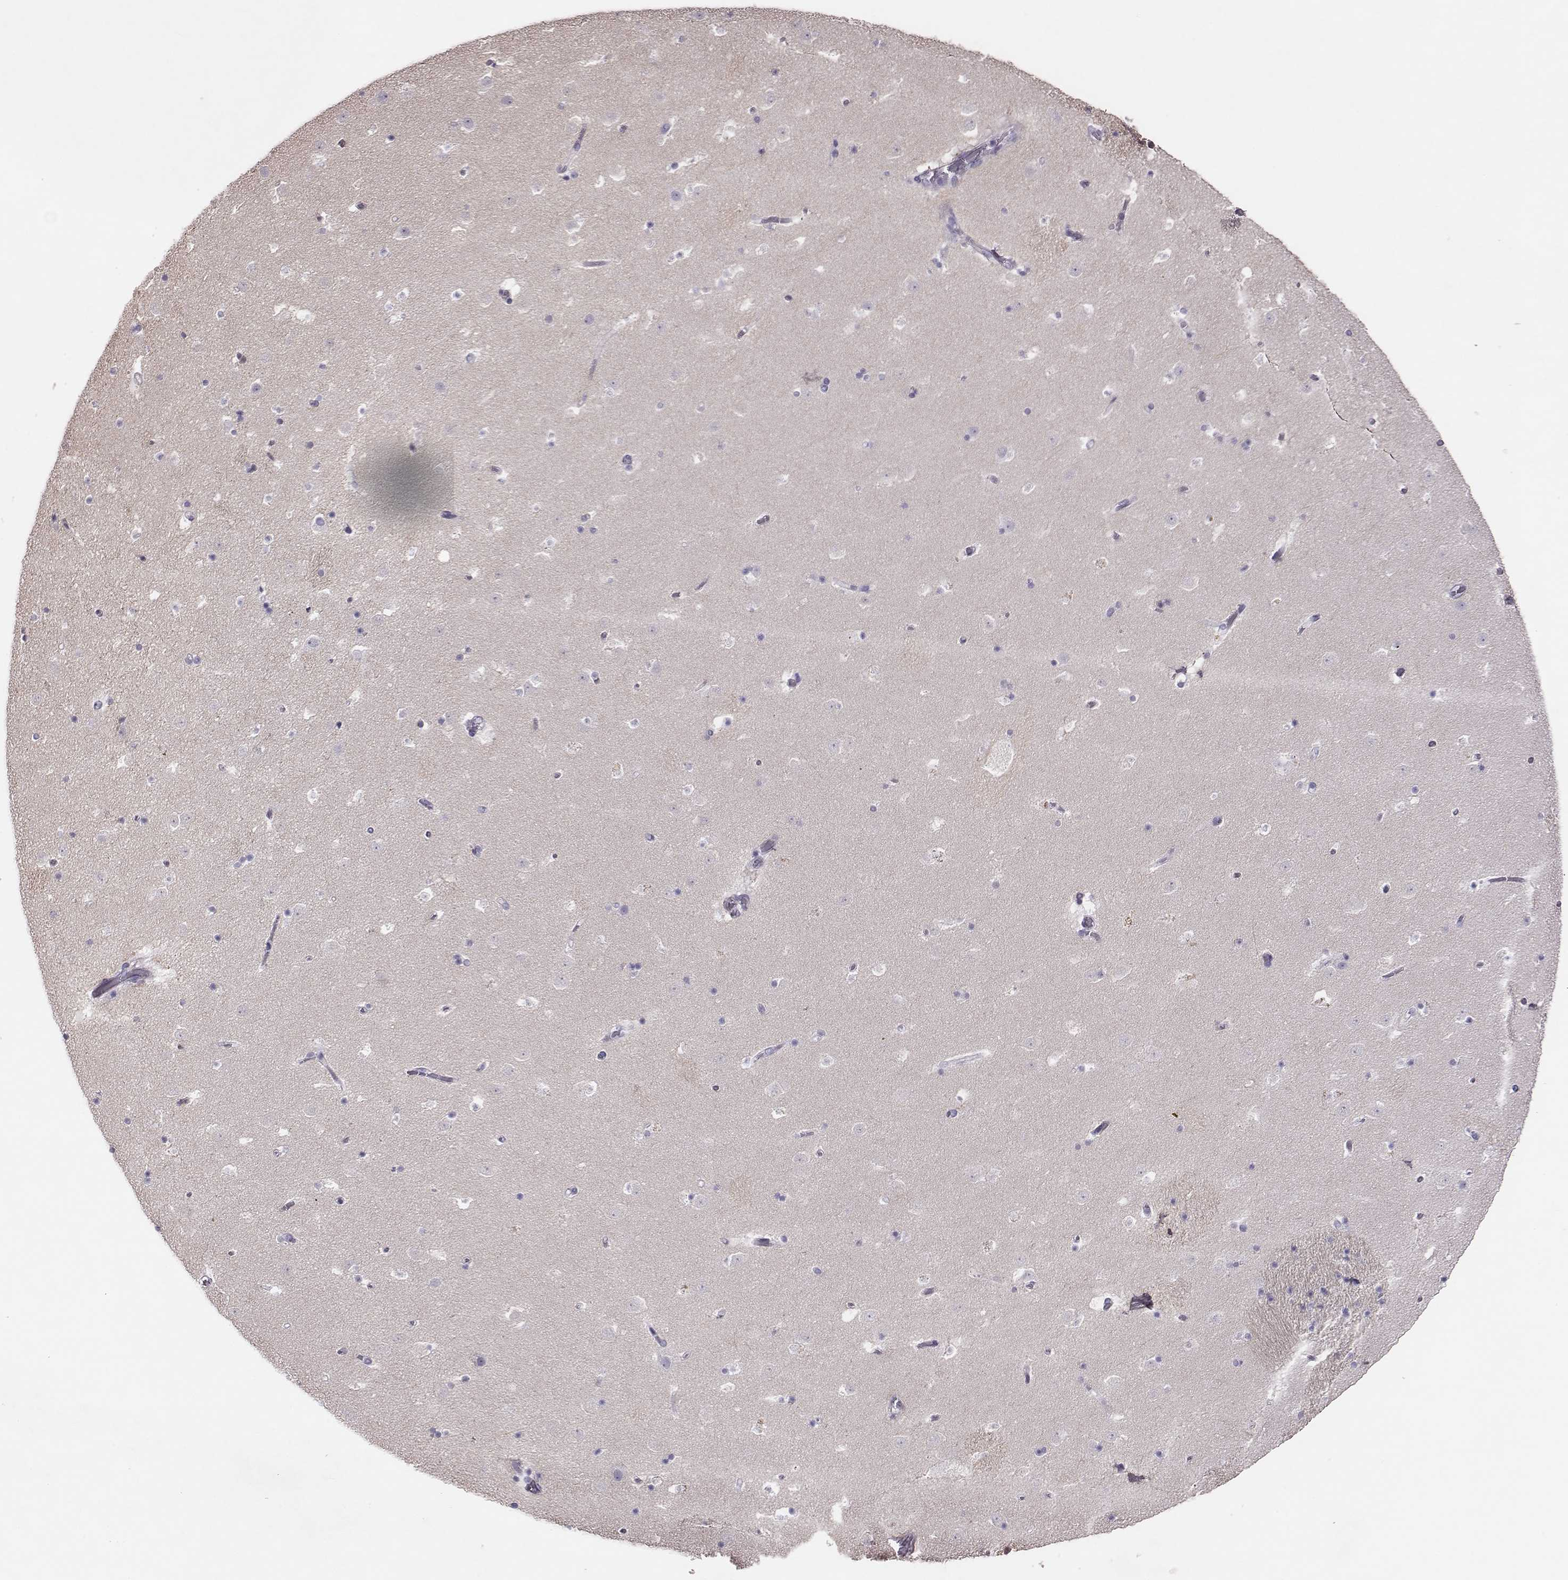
{"staining": {"intensity": "negative", "quantity": "none", "location": "none"}, "tissue": "caudate", "cell_type": "Glial cells", "image_type": "normal", "snomed": [{"axis": "morphology", "description": "Normal tissue, NOS"}, {"axis": "topography", "description": "Lateral ventricle wall"}], "caption": "Glial cells are negative for protein expression in benign human caudate. The staining is performed using DAB brown chromogen with nuclei counter-stained in using hematoxylin.", "gene": "P2RY10", "patient": {"sex": "female", "age": 42}}